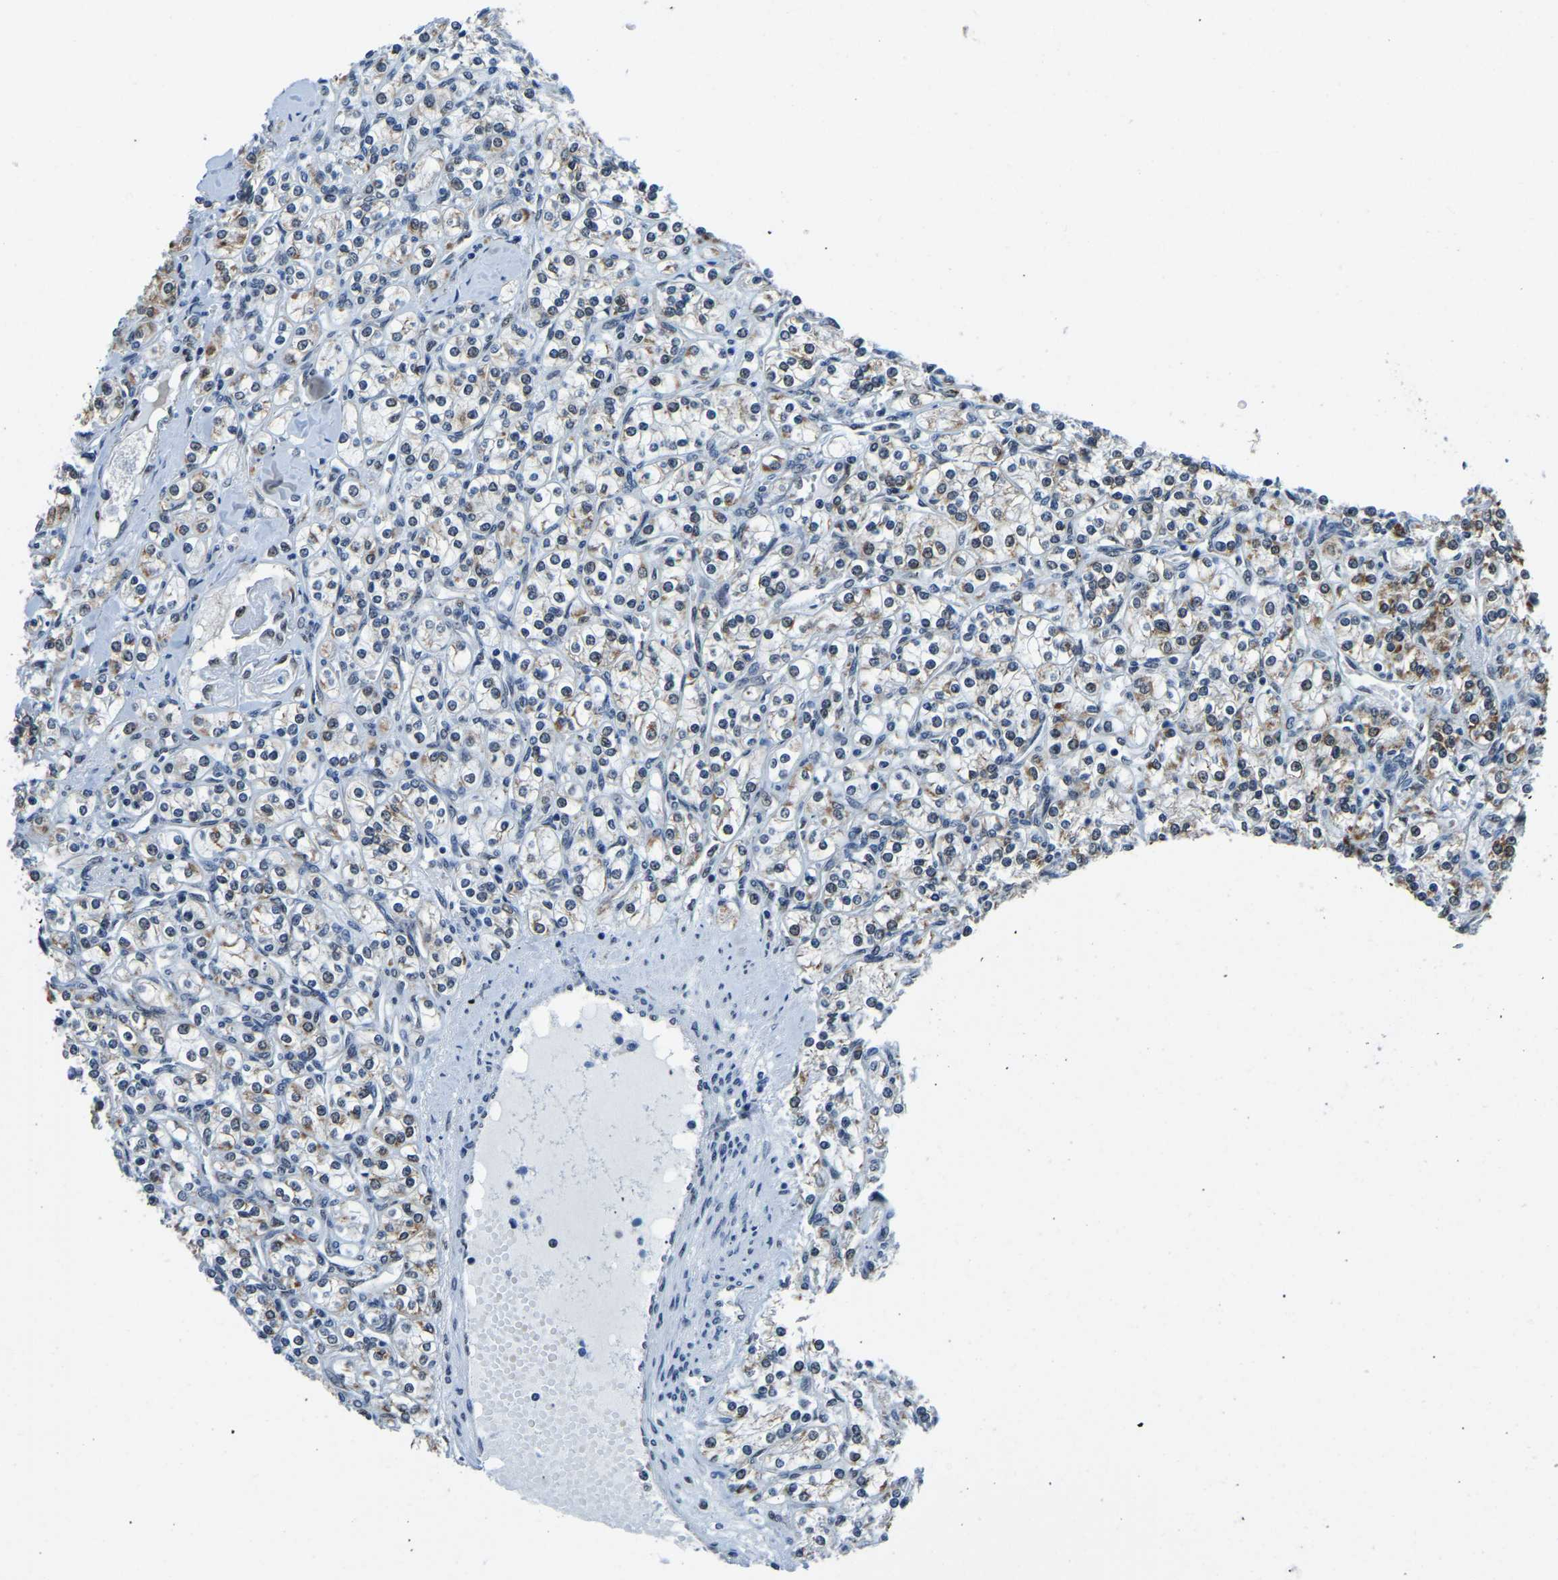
{"staining": {"intensity": "weak", "quantity": "25%-75%", "location": "cytoplasmic/membranous,nuclear"}, "tissue": "renal cancer", "cell_type": "Tumor cells", "image_type": "cancer", "snomed": [{"axis": "morphology", "description": "Adenocarcinoma, NOS"}, {"axis": "topography", "description": "Kidney"}], "caption": "This image exhibits immunohistochemistry (IHC) staining of renal cancer (adenocarcinoma), with low weak cytoplasmic/membranous and nuclear expression in about 25%-75% of tumor cells.", "gene": "BNIP3L", "patient": {"sex": "male", "age": 77}}